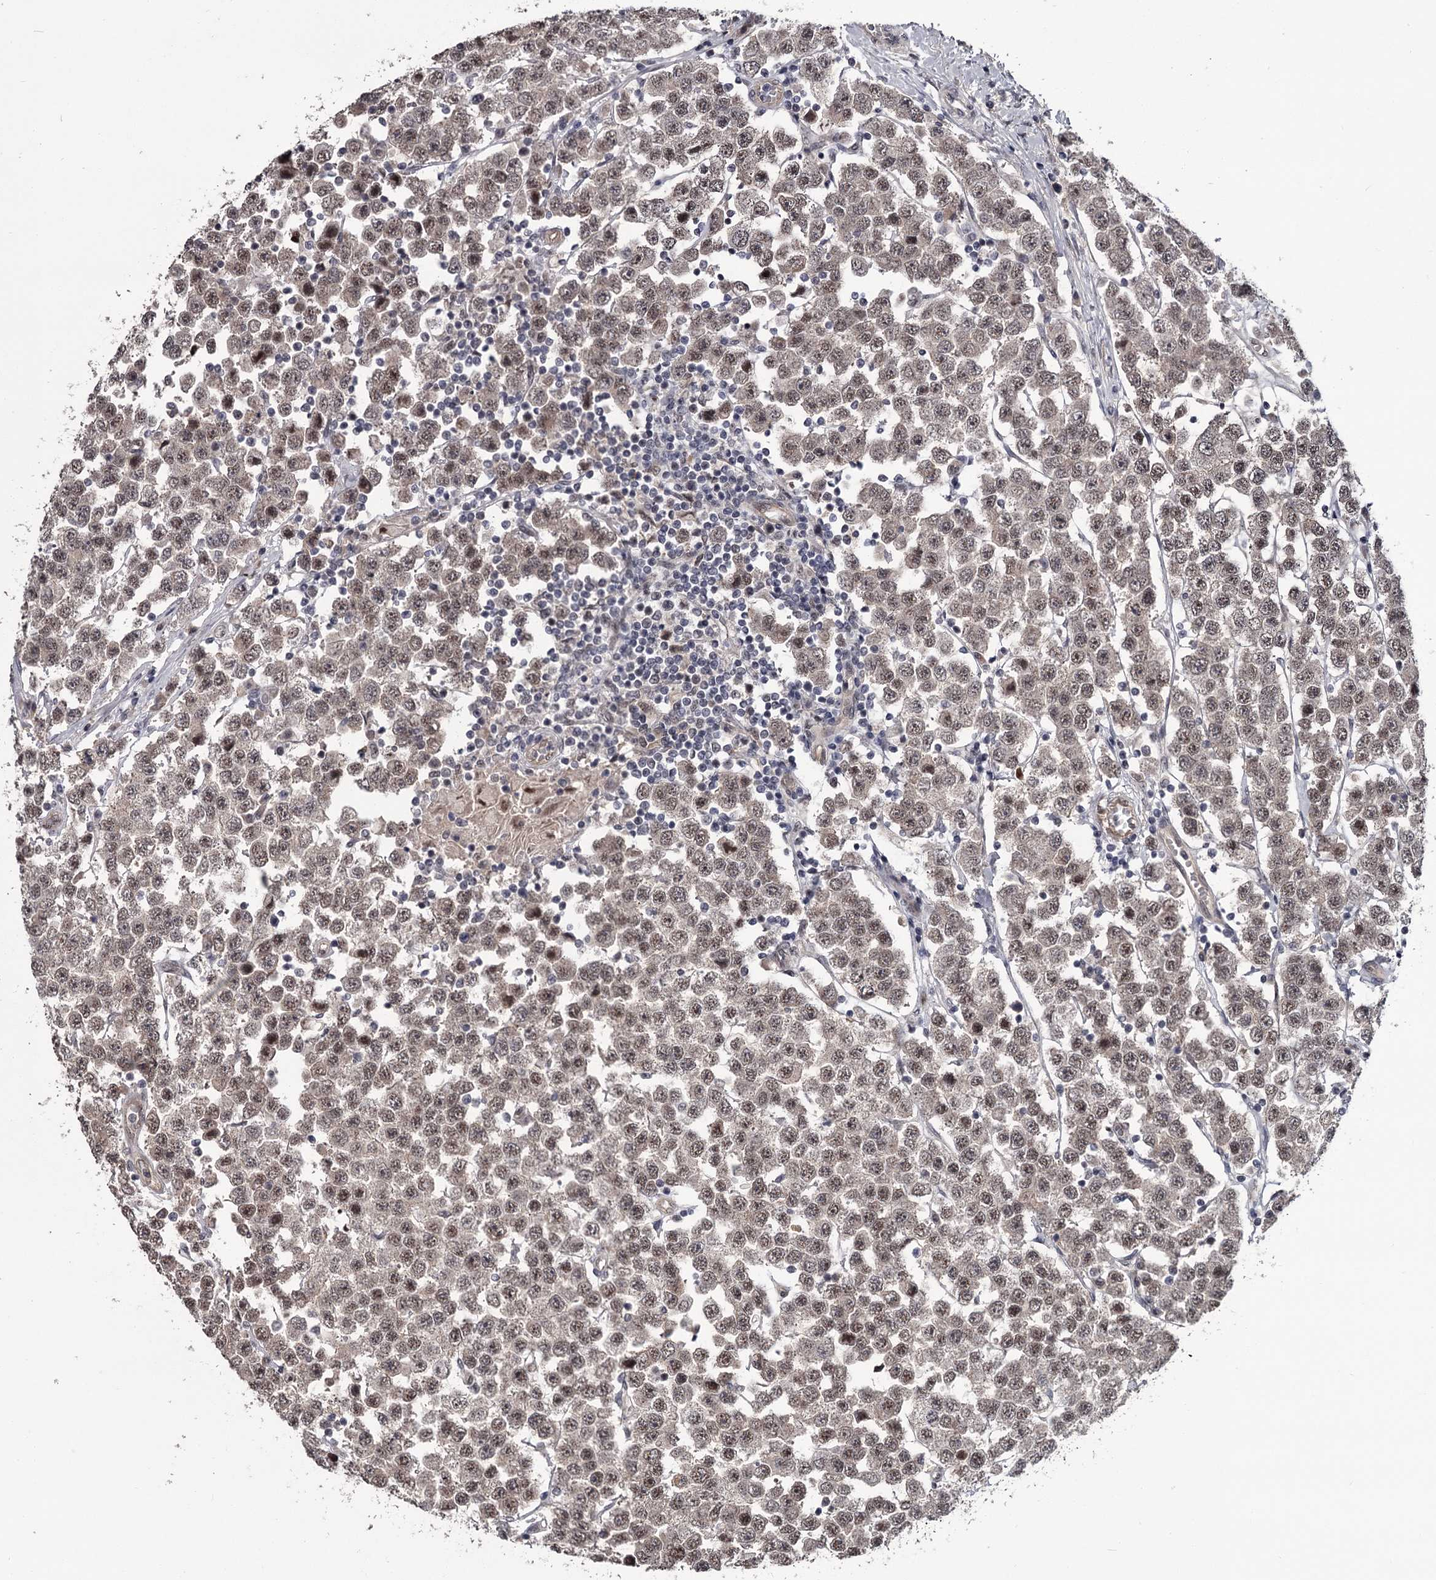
{"staining": {"intensity": "moderate", "quantity": ">75%", "location": "nuclear"}, "tissue": "testis cancer", "cell_type": "Tumor cells", "image_type": "cancer", "snomed": [{"axis": "morphology", "description": "Seminoma, NOS"}, {"axis": "topography", "description": "Testis"}], "caption": "Tumor cells display medium levels of moderate nuclear staining in about >75% of cells in human testis seminoma.", "gene": "CDC42EP2", "patient": {"sex": "male", "age": 28}}